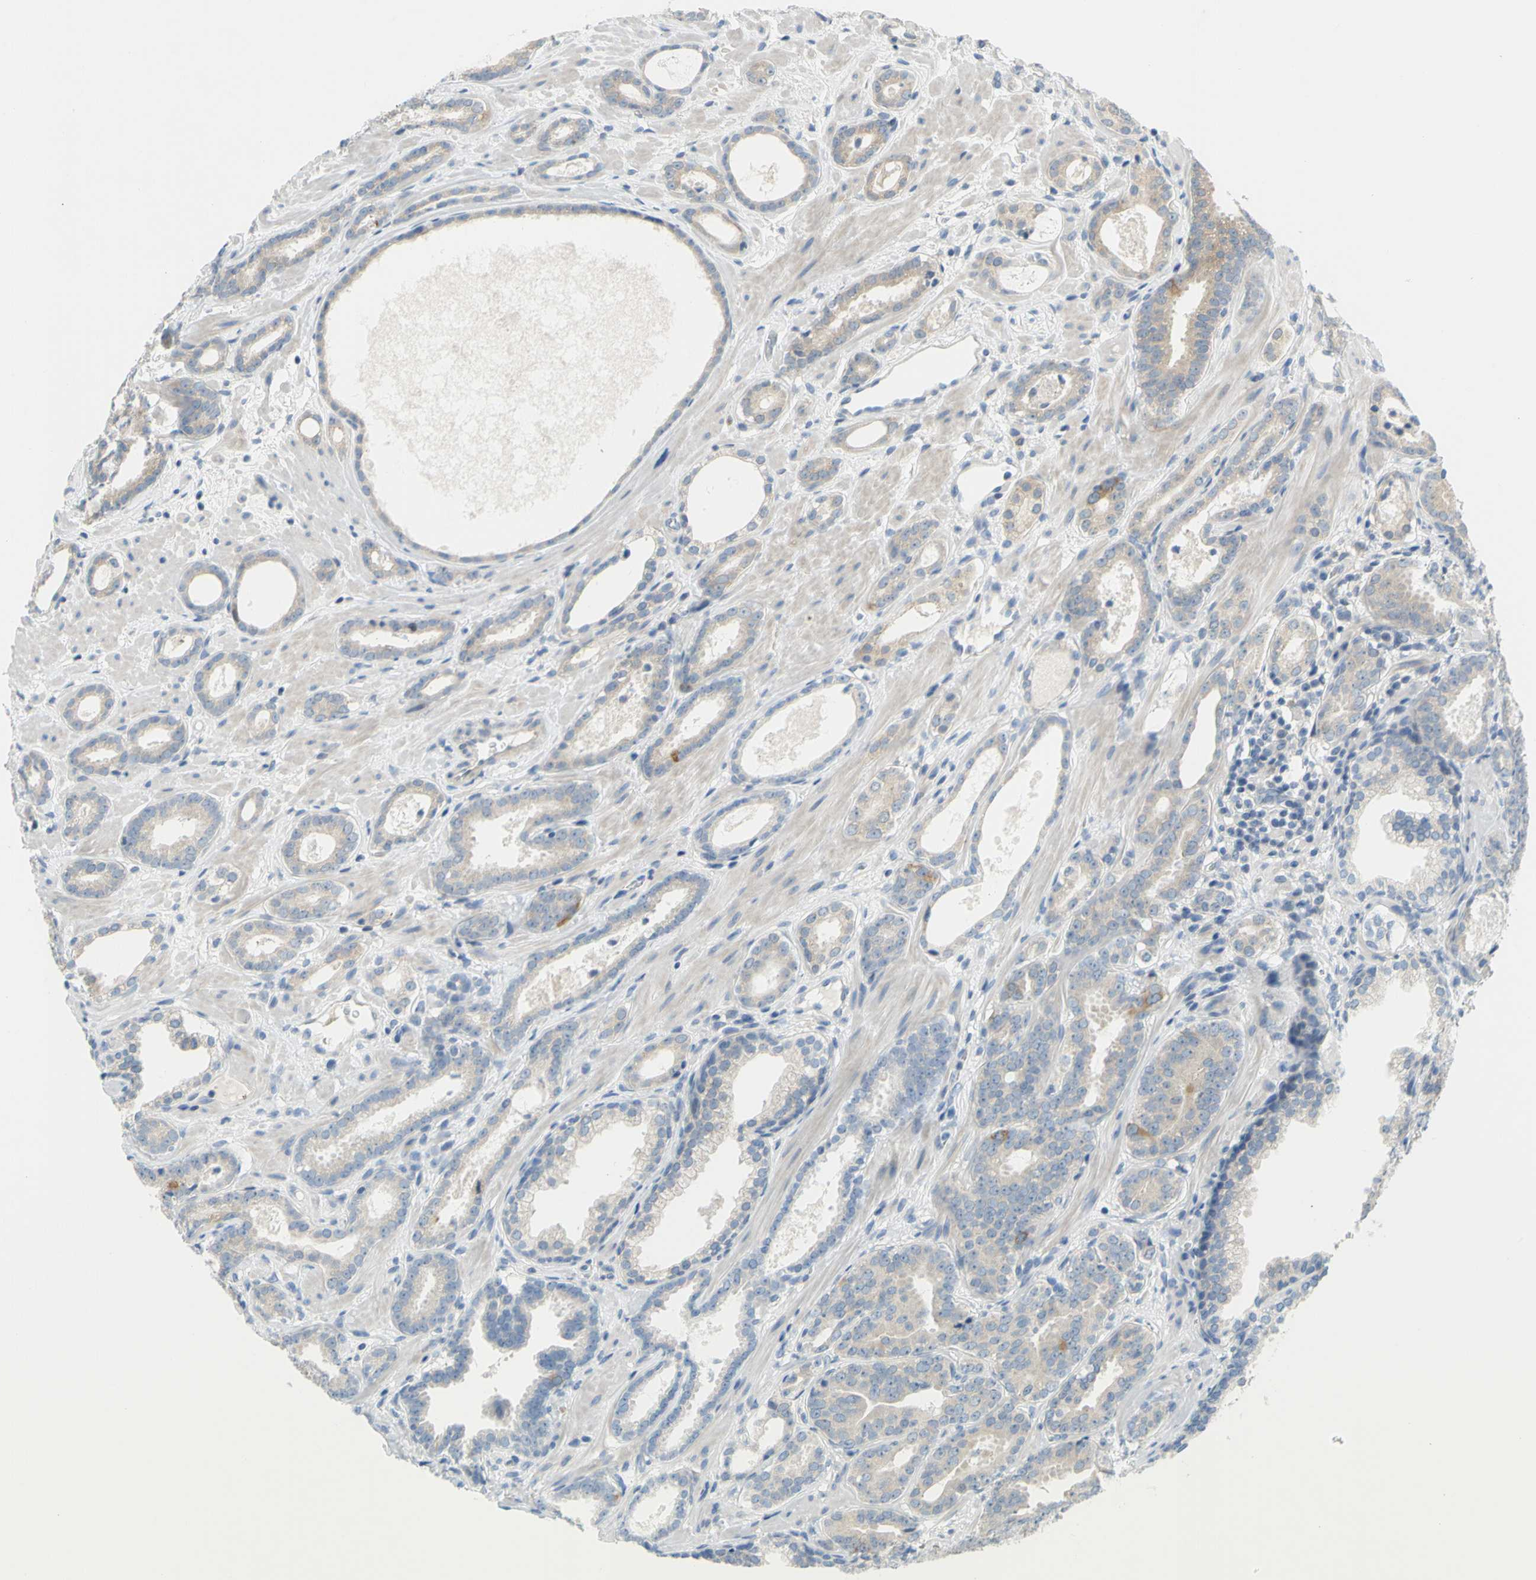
{"staining": {"intensity": "weak", "quantity": "25%-75%", "location": "cytoplasmic/membranous"}, "tissue": "prostate cancer", "cell_type": "Tumor cells", "image_type": "cancer", "snomed": [{"axis": "morphology", "description": "Adenocarcinoma, Low grade"}, {"axis": "topography", "description": "Prostate"}], "caption": "Prostate cancer (low-grade adenocarcinoma) stained for a protein (brown) exhibits weak cytoplasmic/membranous positive positivity in about 25%-75% of tumor cells.", "gene": "CCNB2", "patient": {"sex": "male", "age": 57}}